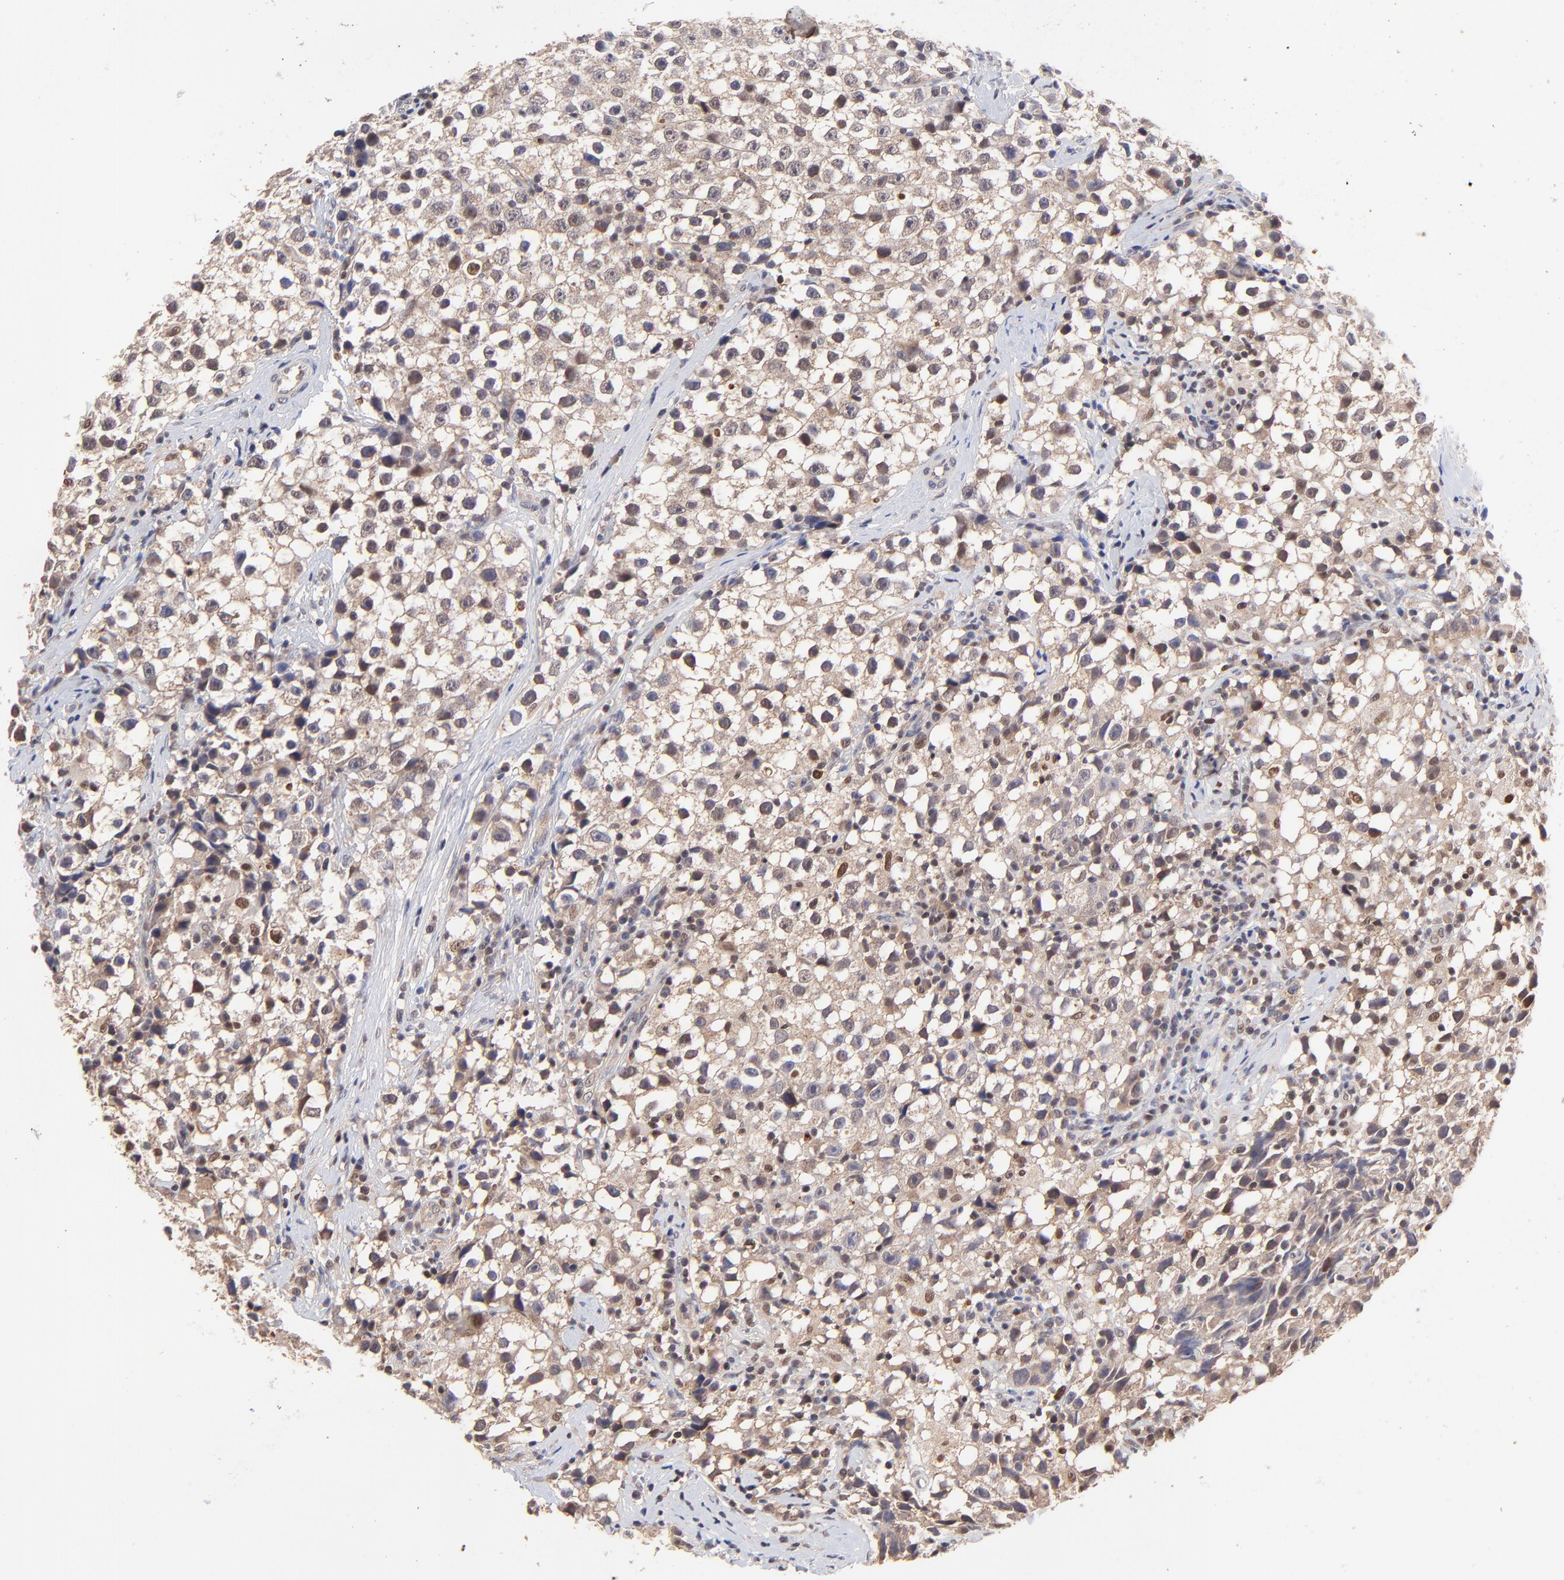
{"staining": {"intensity": "moderate", "quantity": "25%-75%", "location": "cytoplasmic/membranous,nuclear"}, "tissue": "testis cancer", "cell_type": "Tumor cells", "image_type": "cancer", "snomed": [{"axis": "morphology", "description": "Seminoma, NOS"}, {"axis": "topography", "description": "Testis"}], "caption": "This is a micrograph of immunohistochemistry (IHC) staining of testis cancer, which shows moderate staining in the cytoplasmic/membranous and nuclear of tumor cells.", "gene": "PSMA6", "patient": {"sex": "male", "age": 35}}